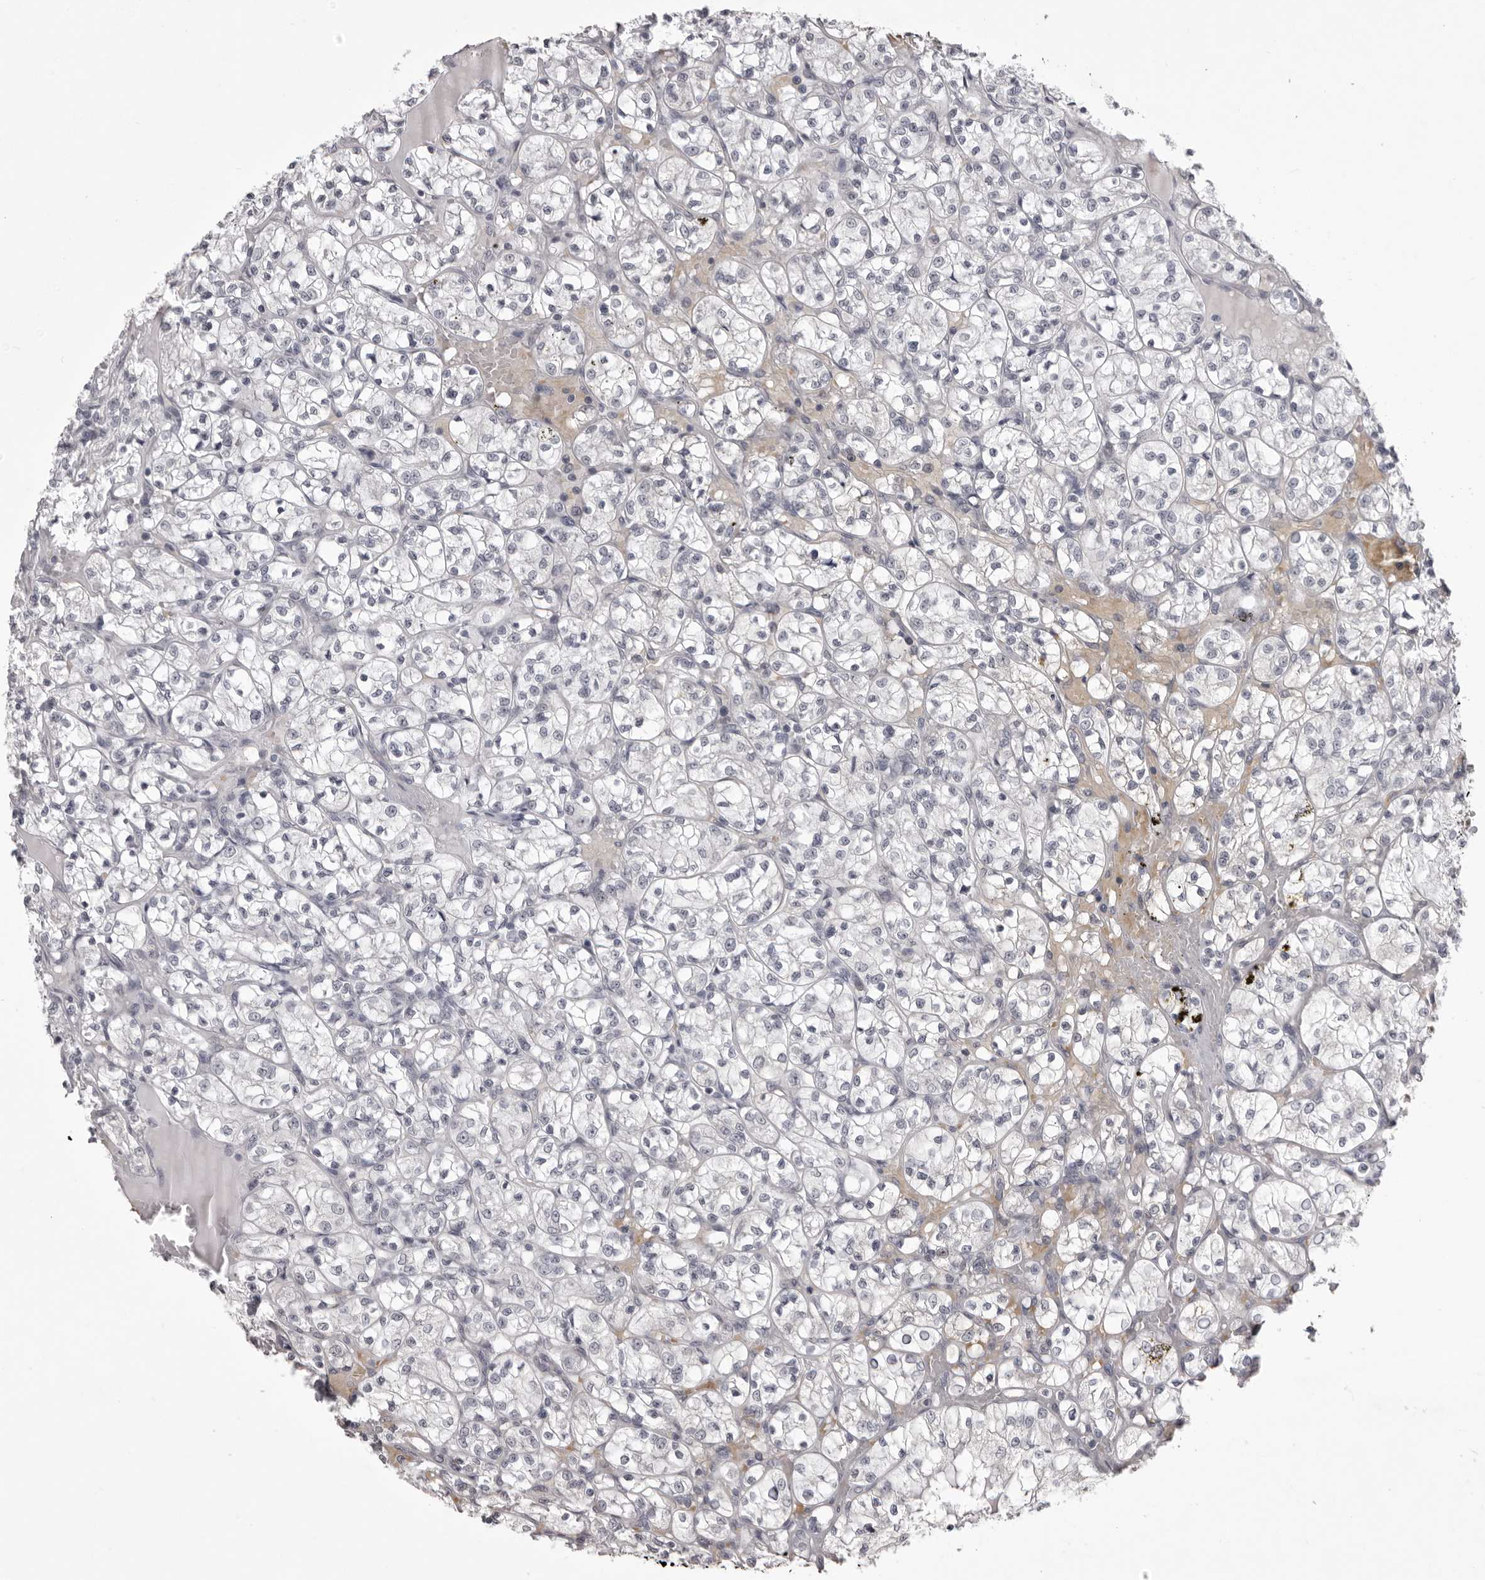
{"staining": {"intensity": "negative", "quantity": "none", "location": "none"}, "tissue": "renal cancer", "cell_type": "Tumor cells", "image_type": "cancer", "snomed": [{"axis": "morphology", "description": "Adenocarcinoma, NOS"}, {"axis": "topography", "description": "Kidney"}], "caption": "IHC of renal cancer (adenocarcinoma) shows no staining in tumor cells.", "gene": "EPHA10", "patient": {"sex": "female", "age": 69}}